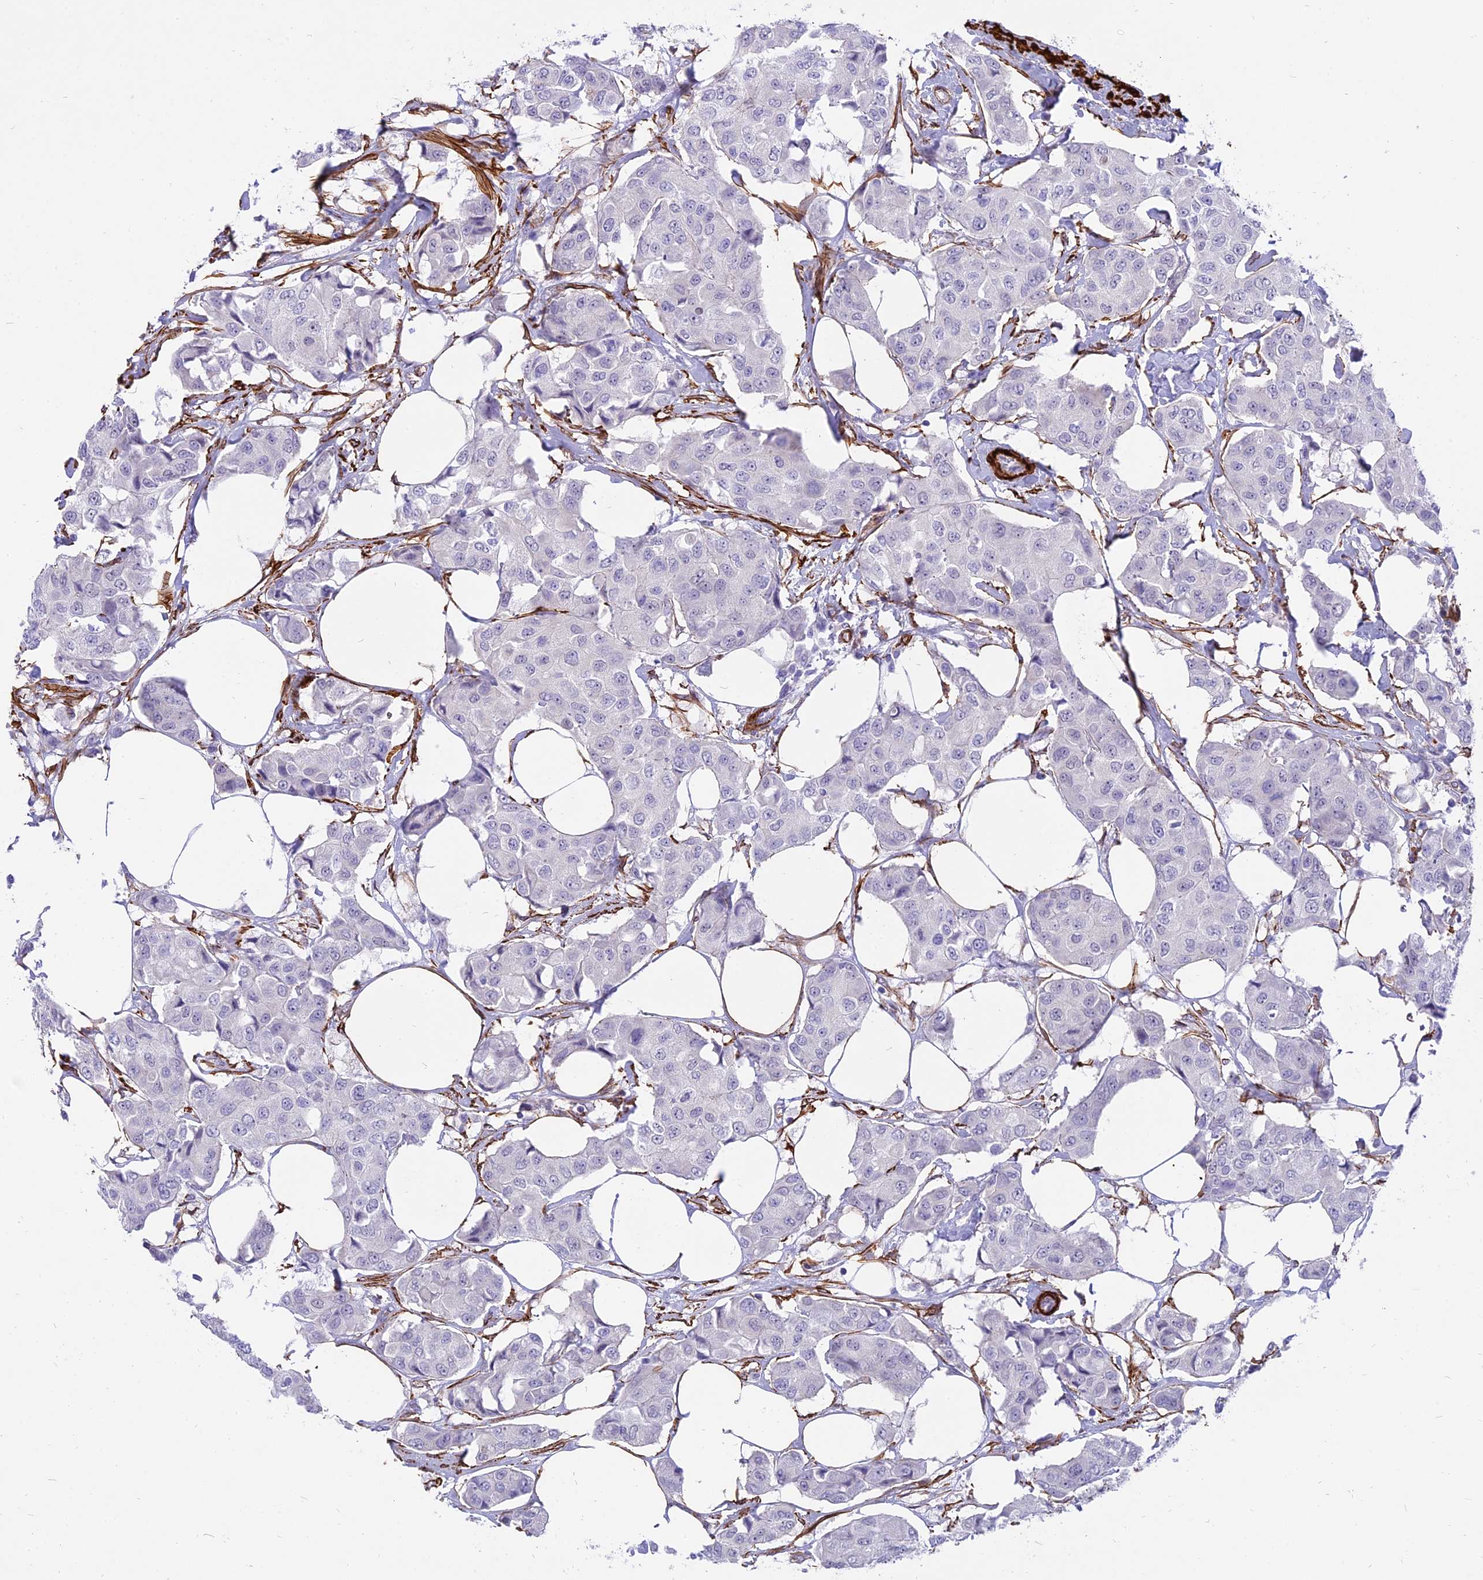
{"staining": {"intensity": "negative", "quantity": "none", "location": "none"}, "tissue": "breast cancer", "cell_type": "Tumor cells", "image_type": "cancer", "snomed": [{"axis": "morphology", "description": "Duct carcinoma"}, {"axis": "topography", "description": "Breast"}], "caption": "Infiltrating ductal carcinoma (breast) stained for a protein using immunohistochemistry shows no expression tumor cells.", "gene": "CENPV", "patient": {"sex": "female", "age": 80}}